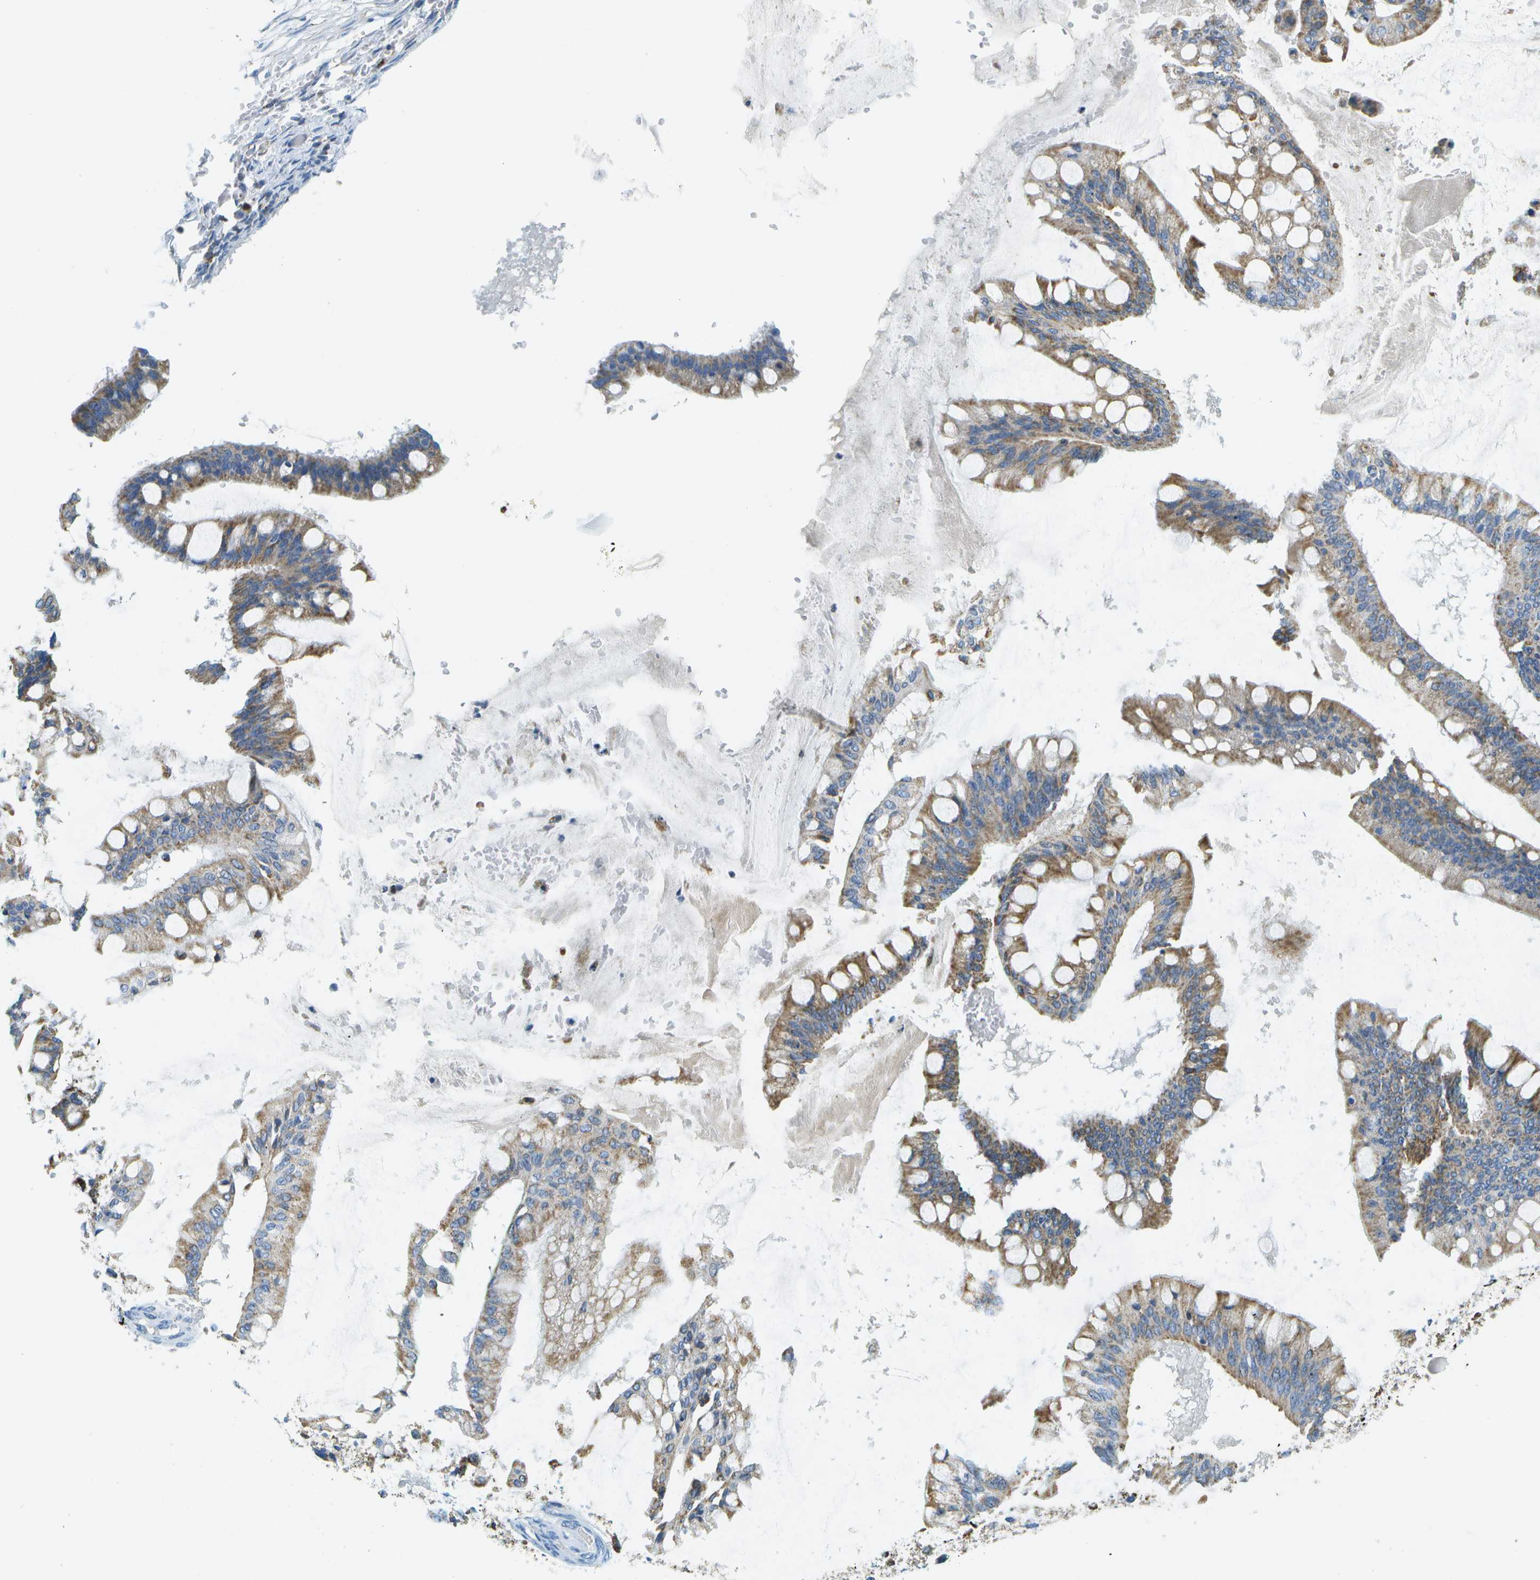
{"staining": {"intensity": "moderate", "quantity": ">75%", "location": "cytoplasmic/membranous"}, "tissue": "ovarian cancer", "cell_type": "Tumor cells", "image_type": "cancer", "snomed": [{"axis": "morphology", "description": "Cystadenocarcinoma, mucinous, NOS"}, {"axis": "topography", "description": "Ovary"}], "caption": "This photomicrograph shows ovarian cancer (mucinous cystadenocarcinoma) stained with IHC to label a protein in brown. The cytoplasmic/membranous of tumor cells show moderate positivity for the protein. Nuclei are counter-stained blue.", "gene": "HLCS", "patient": {"sex": "female", "age": 73}}